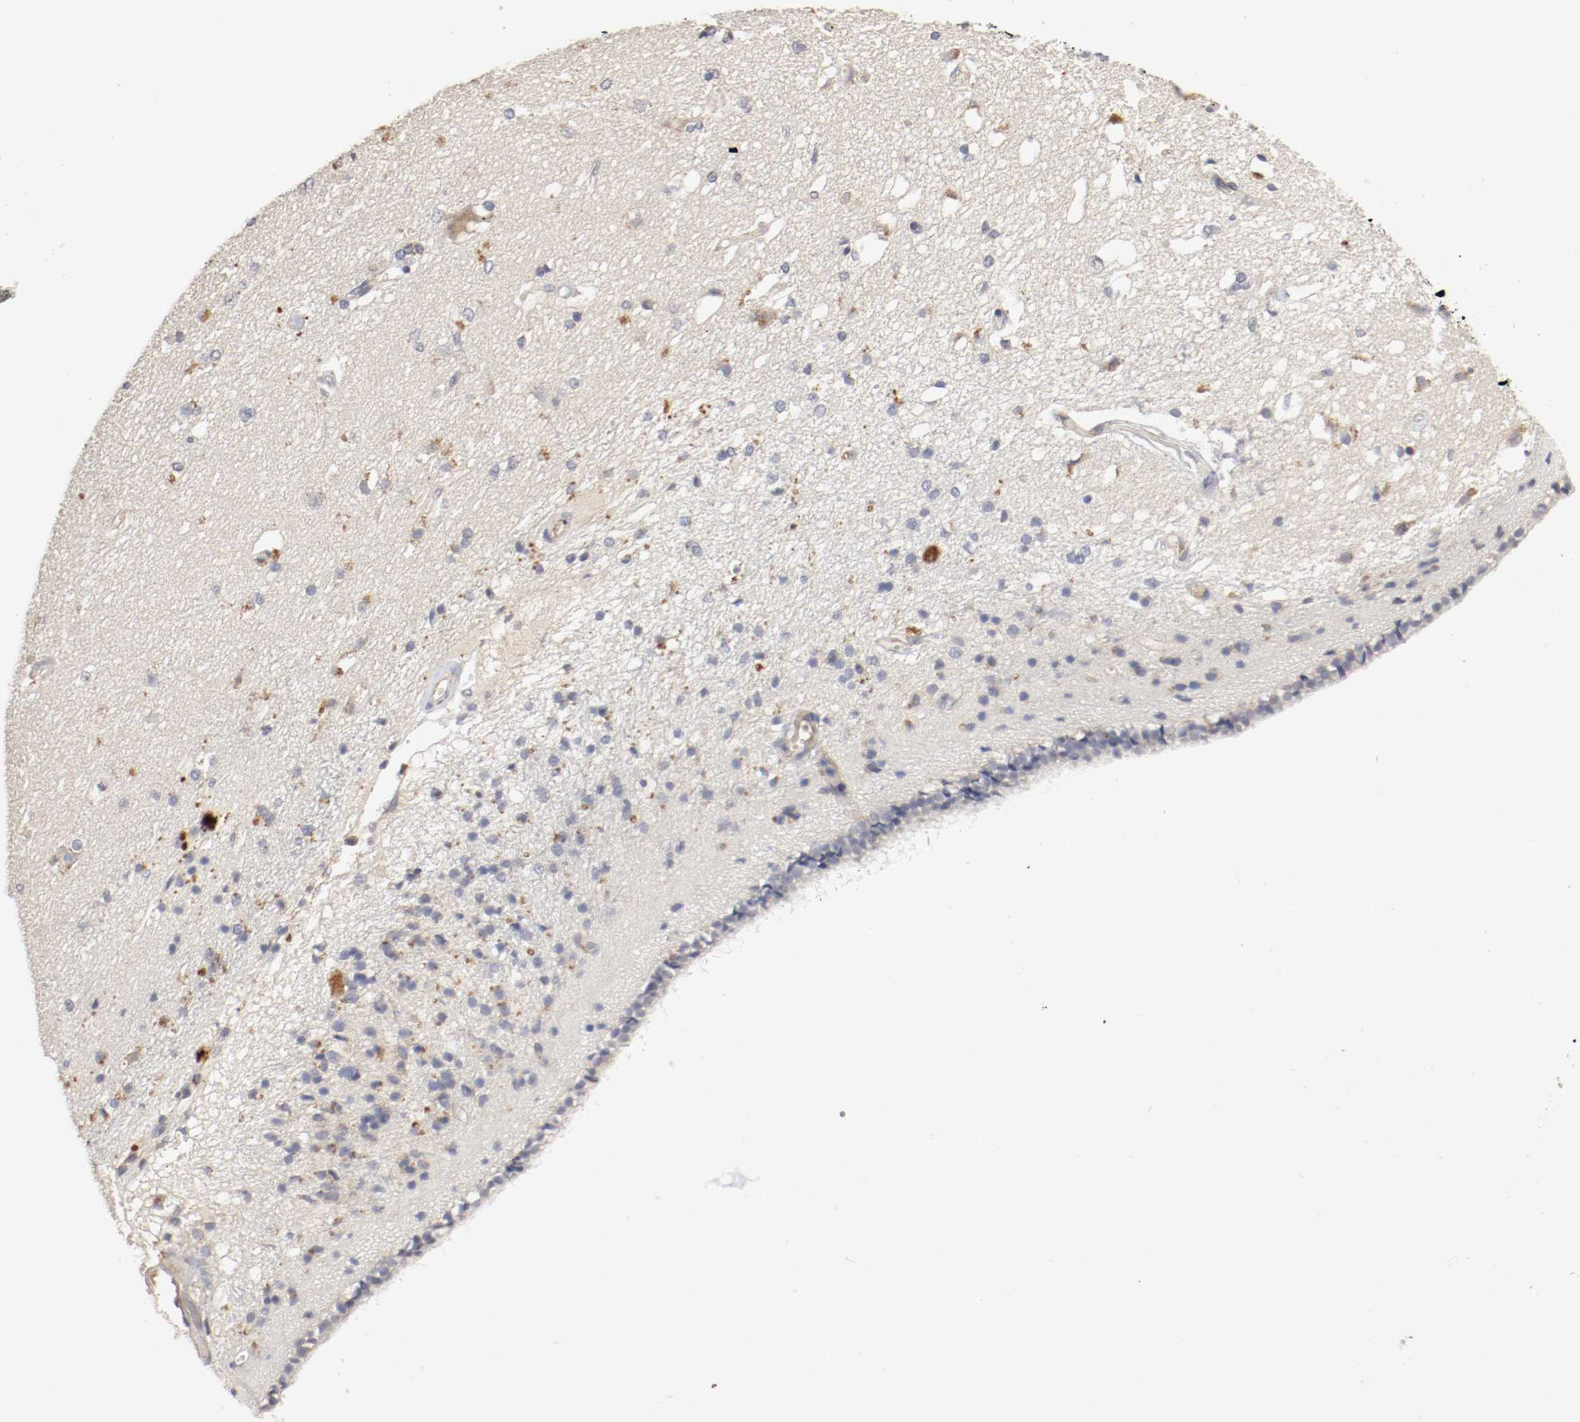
{"staining": {"intensity": "weak", "quantity": "25%-75%", "location": "cytoplasmic/membranous"}, "tissue": "caudate", "cell_type": "Glial cells", "image_type": "normal", "snomed": [{"axis": "morphology", "description": "Normal tissue, NOS"}, {"axis": "topography", "description": "Lateral ventricle wall"}], "caption": "Caudate stained with DAB immunohistochemistry (IHC) demonstrates low levels of weak cytoplasmic/membranous positivity in approximately 25%-75% of glial cells.", "gene": "REN", "patient": {"sex": "female", "age": 19}}